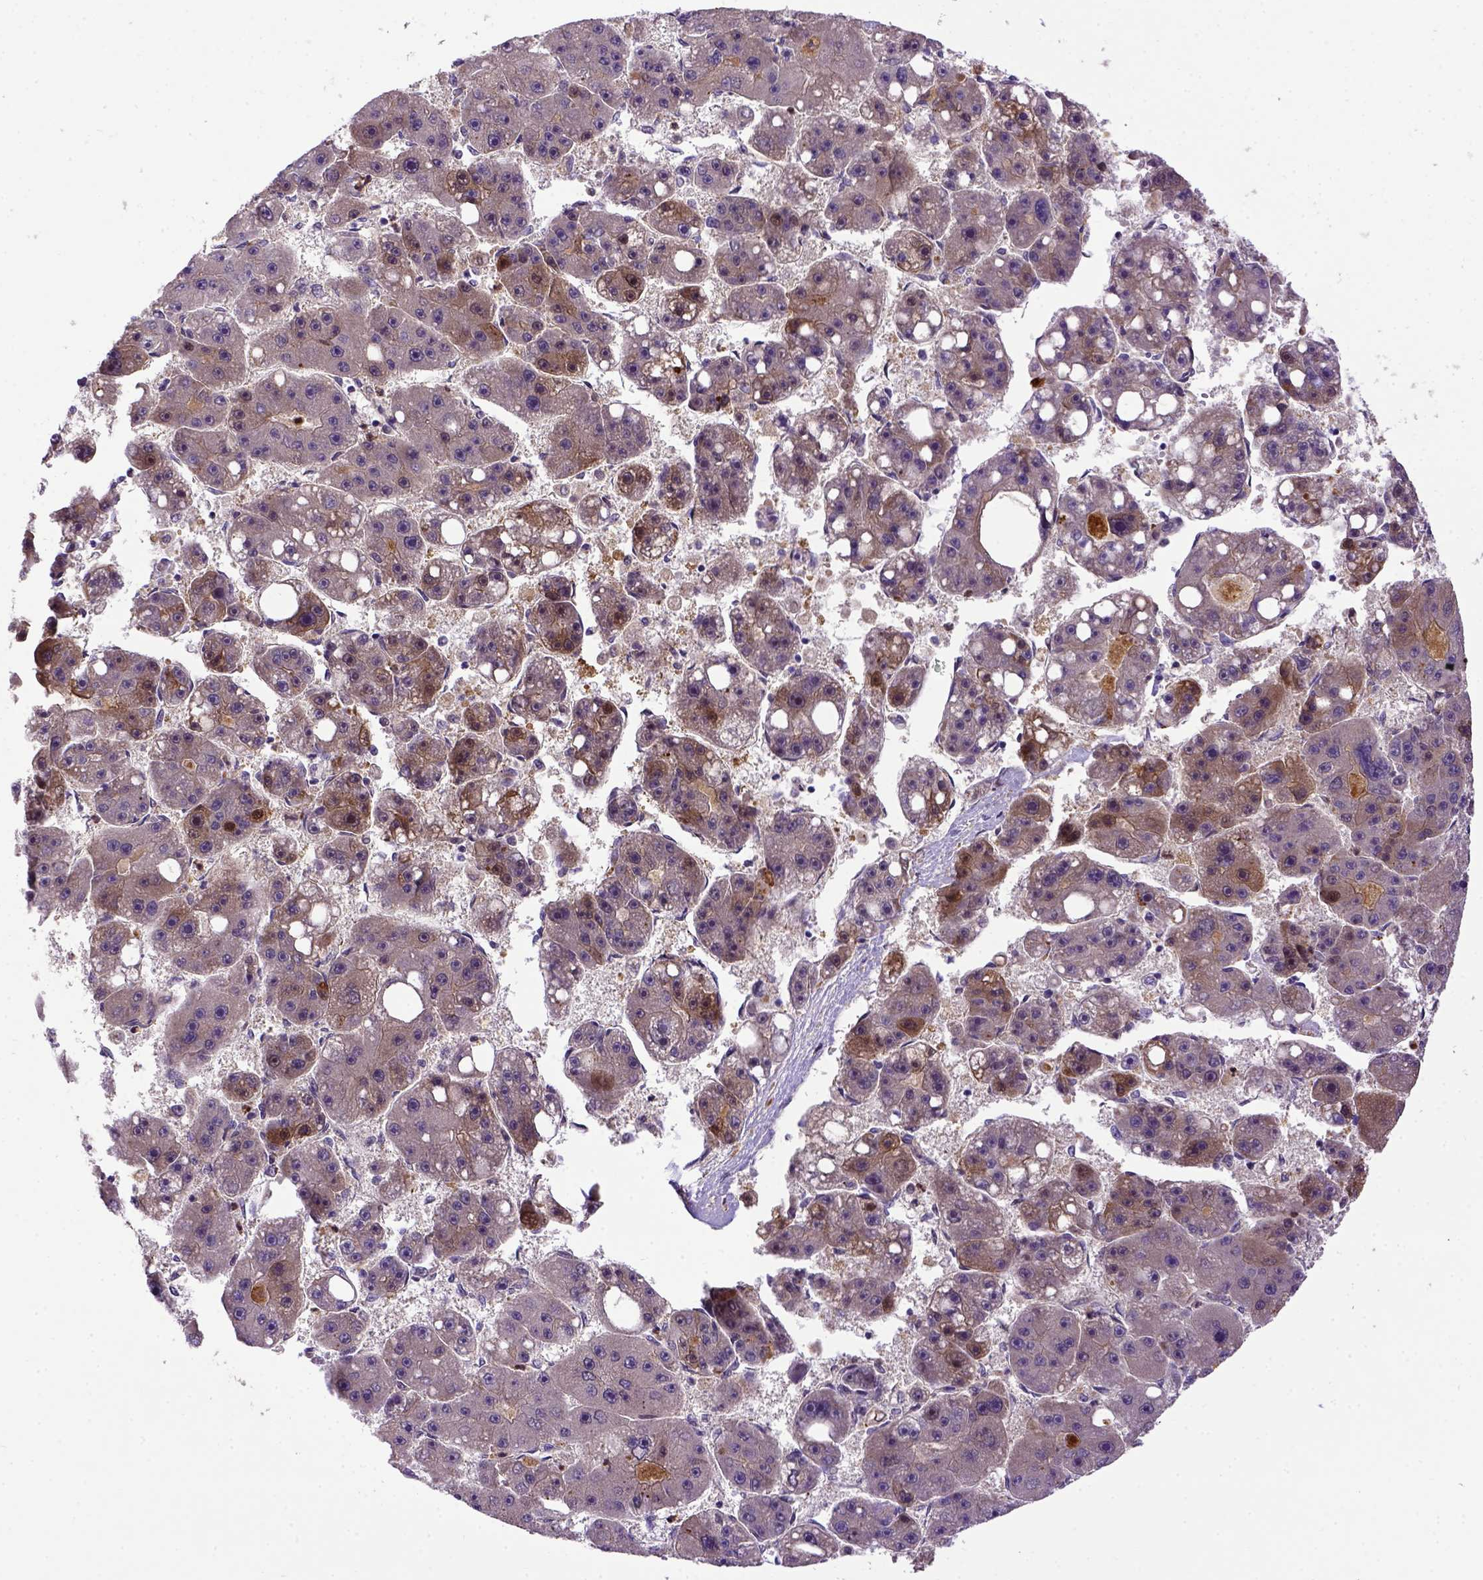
{"staining": {"intensity": "weak", "quantity": "<25%", "location": "cytoplasmic/membranous"}, "tissue": "liver cancer", "cell_type": "Tumor cells", "image_type": "cancer", "snomed": [{"axis": "morphology", "description": "Carcinoma, Hepatocellular, NOS"}, {"axis": "topography", "description": "Liver"}], "caption": "Hepatocellular carcinoma (liver) was stained to show a protein in brown. There is no significant staining in tumor cells.", "gene": "ADAM12", "patient": {"sex": "female", "age": 61}}